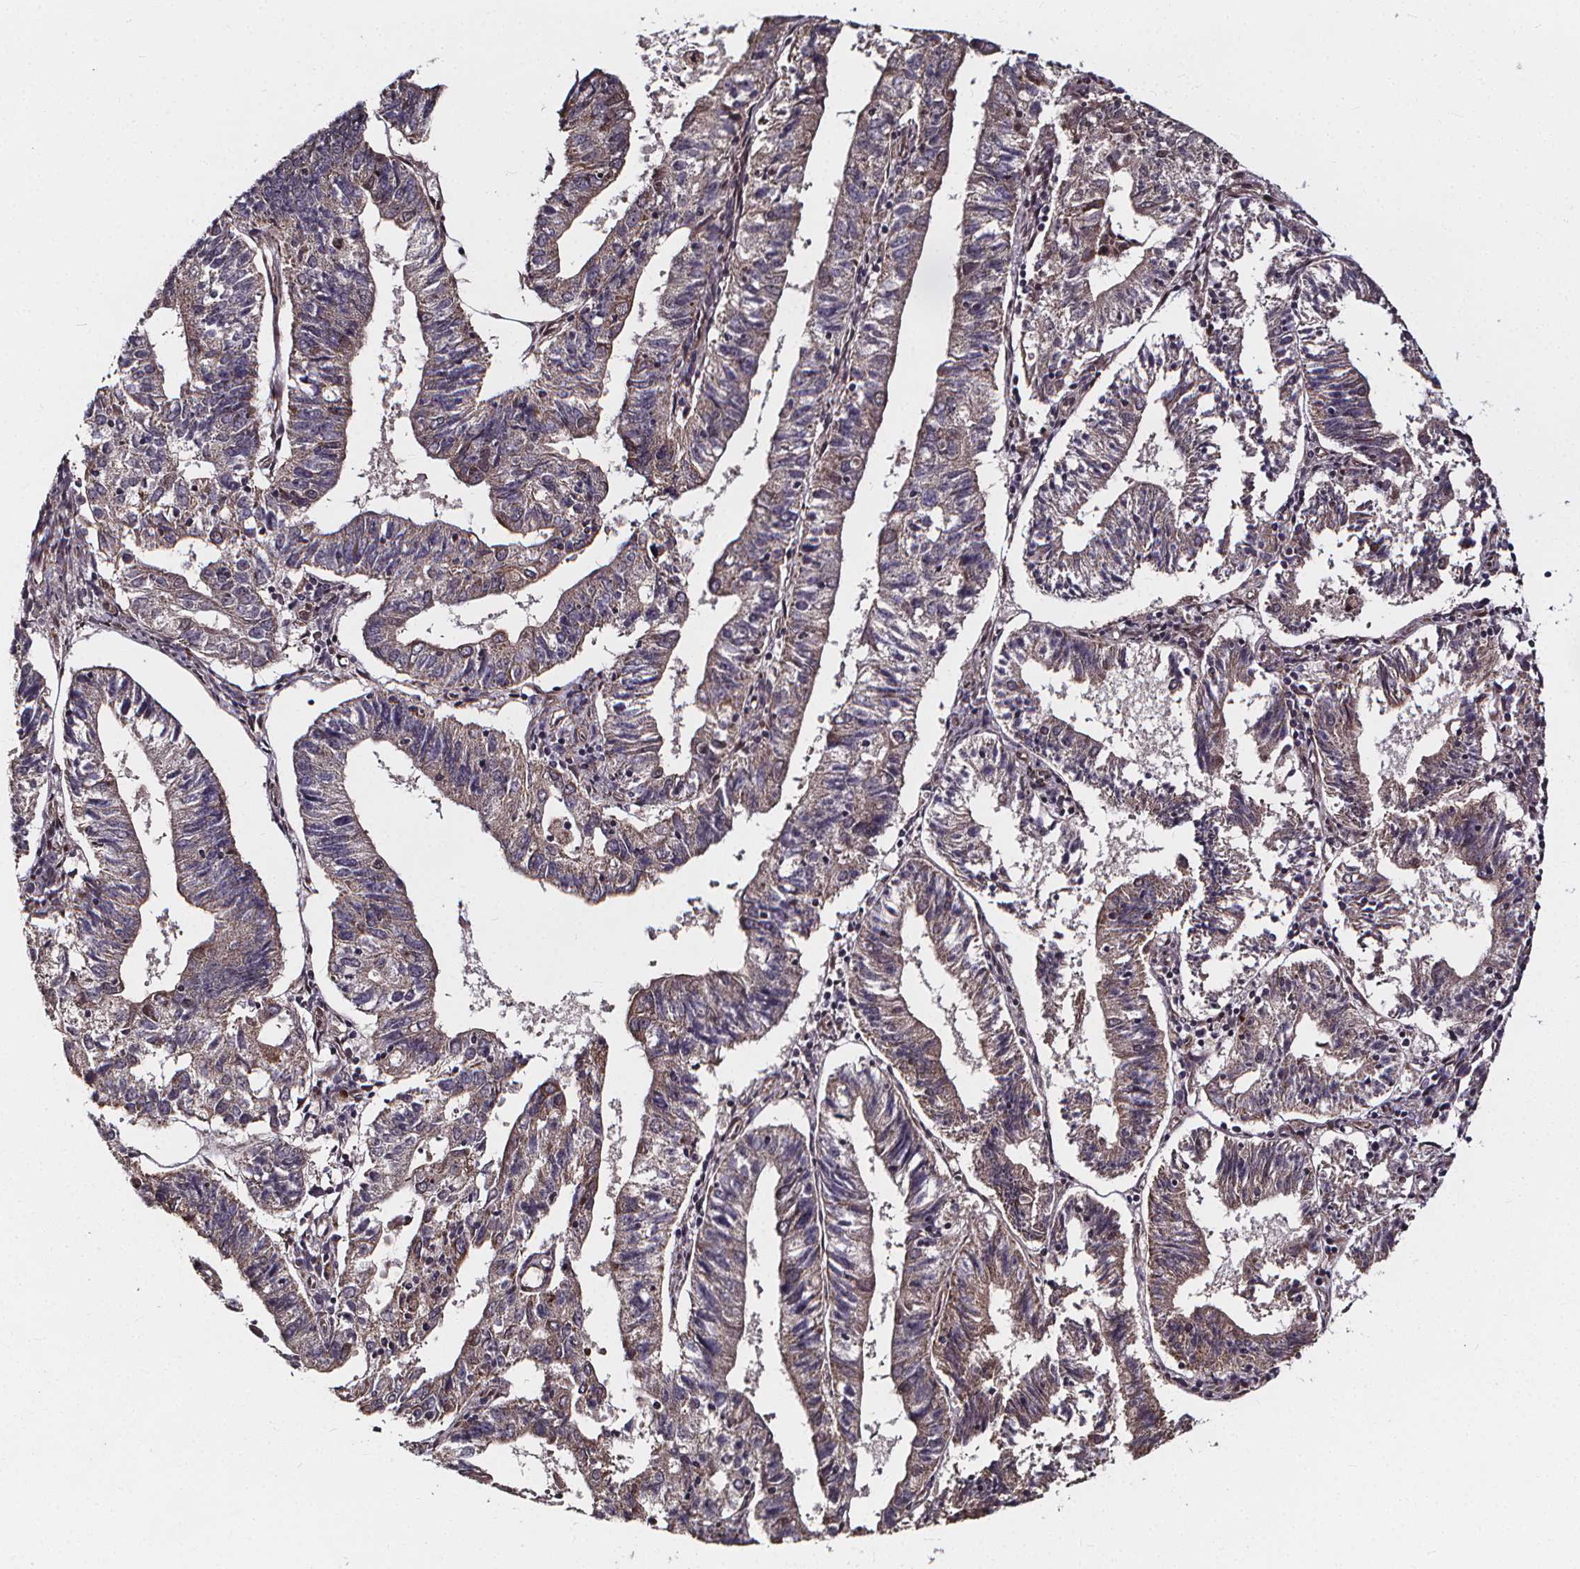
{"staining": {"intensity": "negative", "quantity": "none", "location": "none"}, "tissue": "endometrial cancer", "cell_type": "Tumor cells", "image_type": "cancer", "snomed": [{"axis": "morphology", "description": "Adenocarcinoma, NOS"}, {"axis": "topography", "description": "Endometrium"}], "caption": "An image of endometrial cancer (adenocarcinoma) stained for a protein displays no brown staining in tumor cells.", "gene": "DDIT3", "patient": {"sex": "female", "age": 82}}